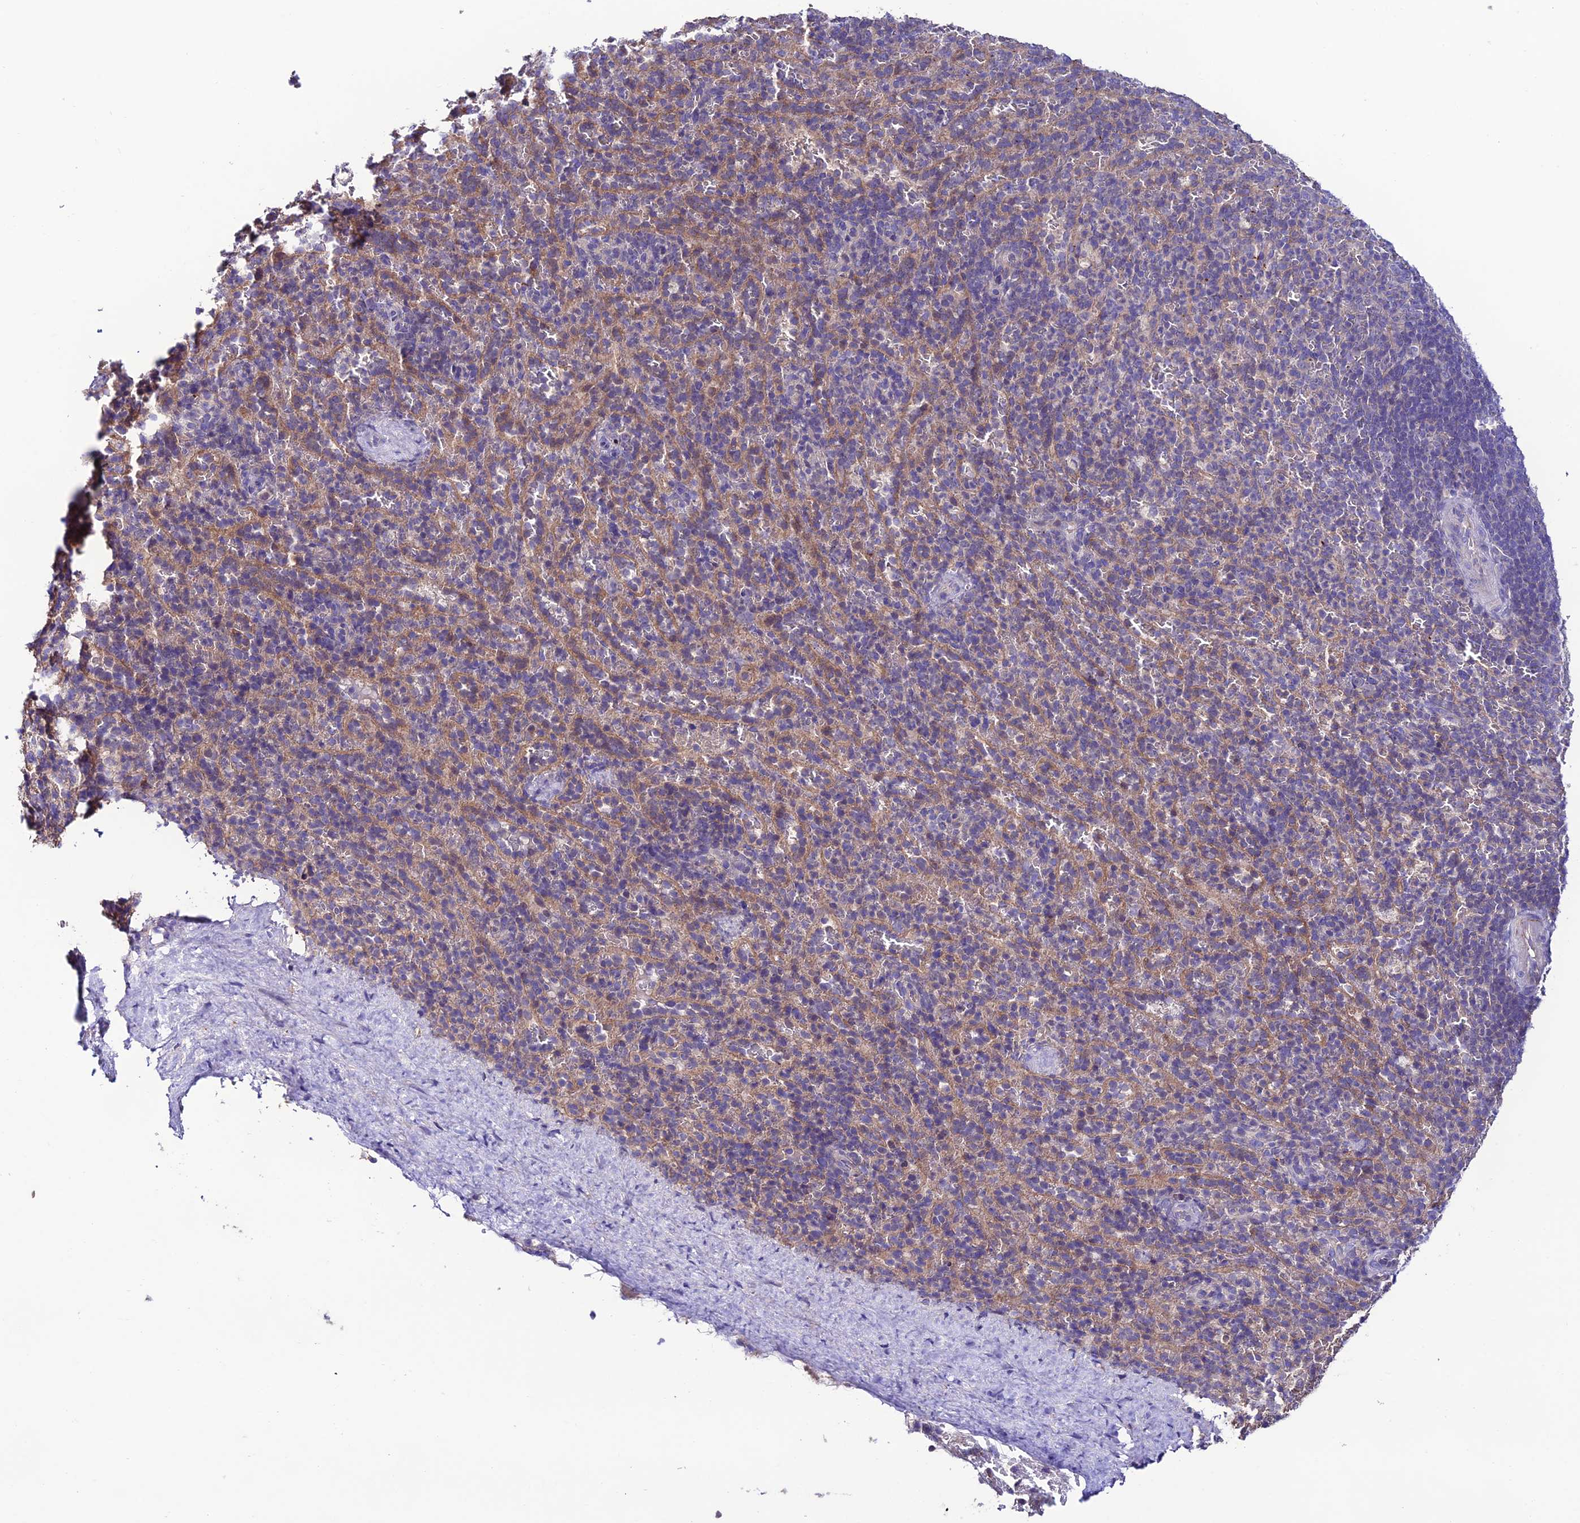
{"staining": {"intensity": "negative", "quantity": "none", "location": "none"}, "tissue": "spleen", "cell_type": "Cells in red pulp", "image_type": "normal", "snomed": [{"axis": "morphology", "description": "Normal tissue, NOS"}, {"axis": "topography", "description": "Spleen"}], "caption": "Protein analysis of benign spleen shows no significant staining in cells in red pulp. (DAB immunohistochemistry, high magnification).", "gene": "BRME1", "patient": {"sex": "female", "age": 21}}